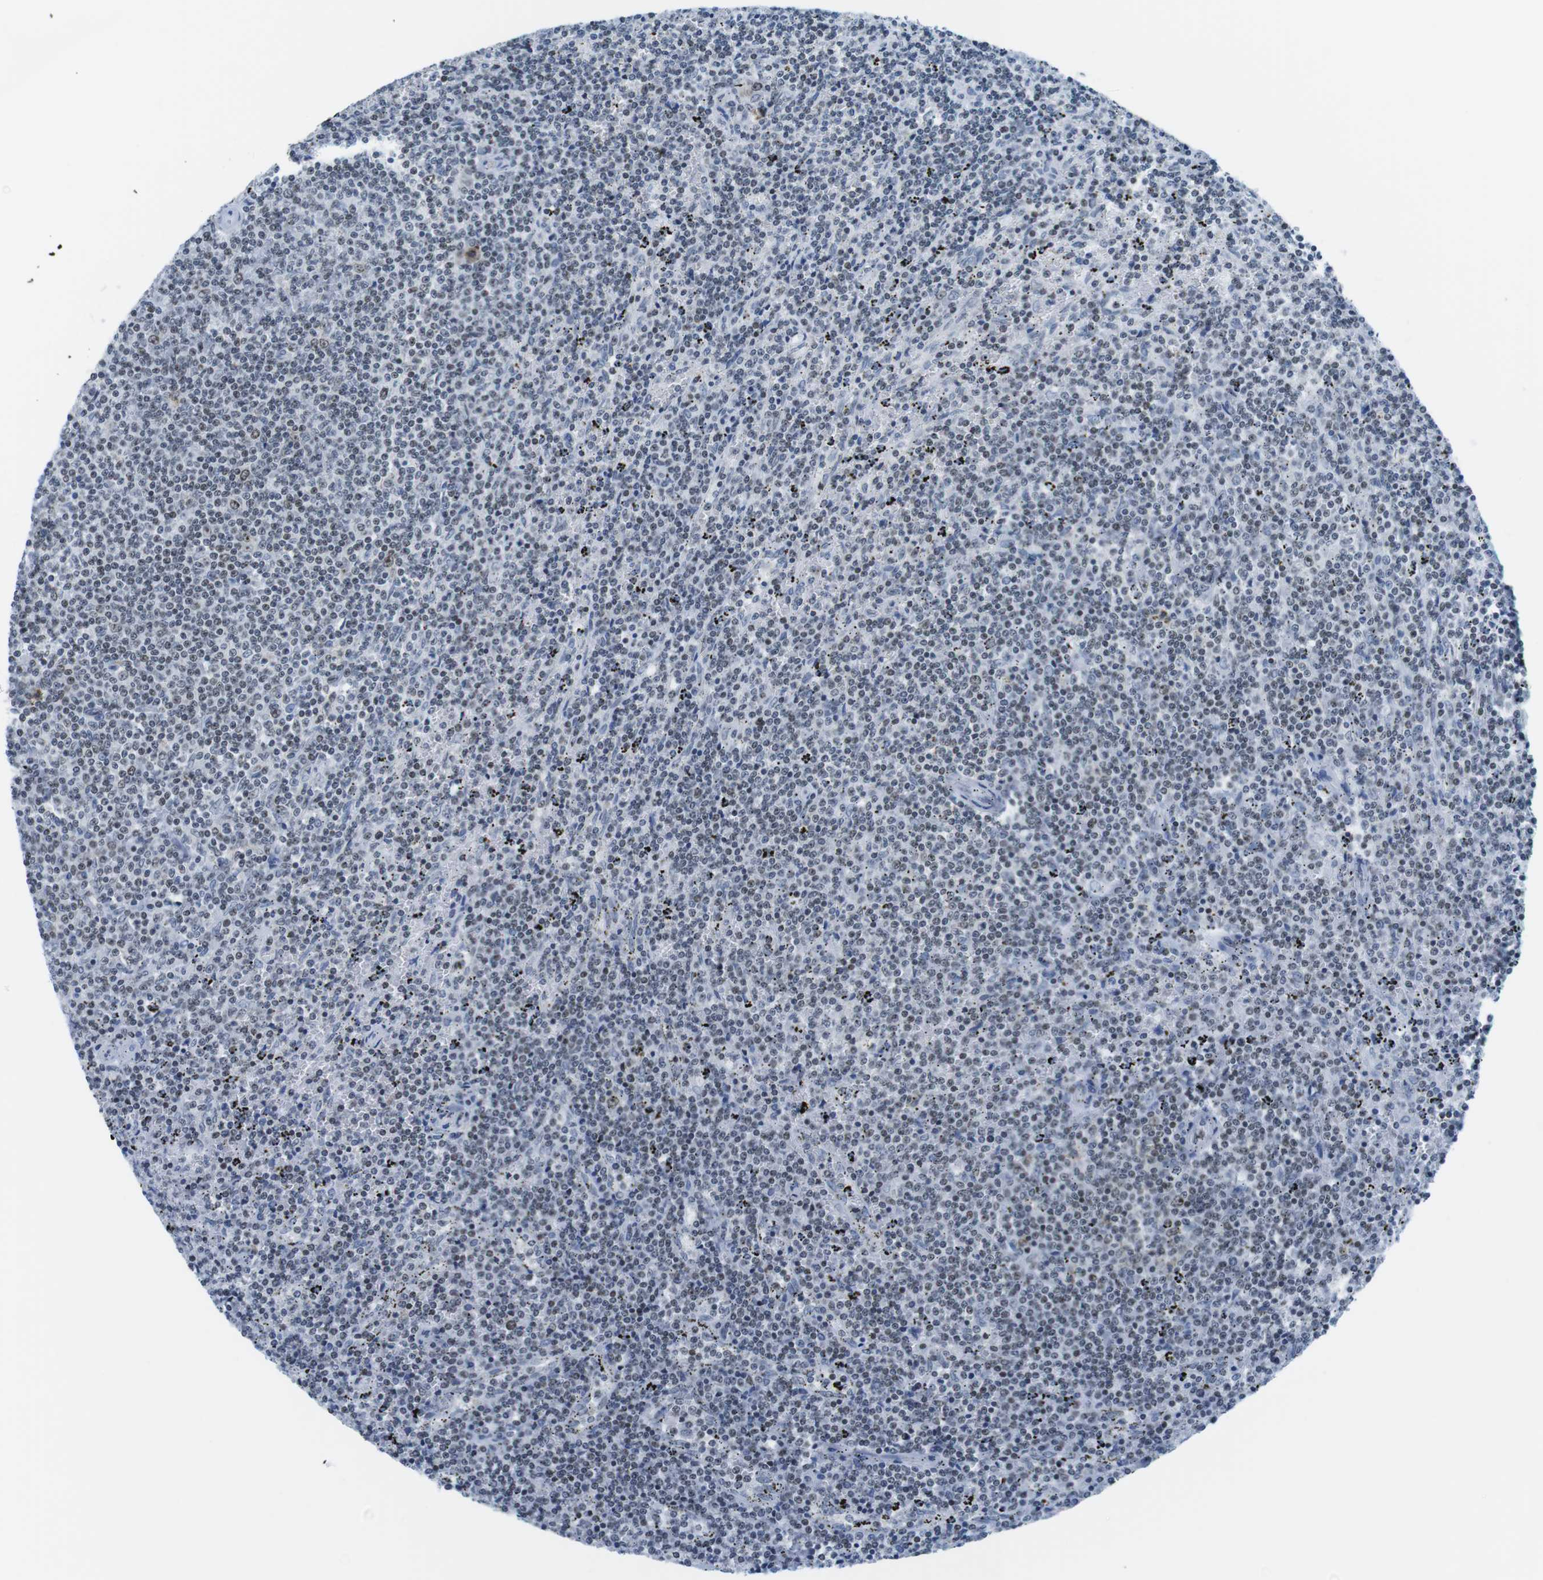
{"staining": {"intensity": "weak", "quantity": "25%-75%", "location": "nuclear"}, "tissue": "lymphoma", "cell_type": "Tumor cells", "image_type": "cancer", "snomed": [{"axis": "morphology", "description": "Malignant lymphoma, non-Hodgkin's type, Low grade"}, {"axis": "topography", "description": "Spleen"}], "caption": "Weak nuclear expression for a protein is appreciated in approximately 25%-75% of tumor cells of malignant lymphoma, non-Hodgkin's type (low-grade) using immunohistochemistry (IHC).", "gene": "NIFK", "patient": {"sex": "female", "age": 50}}